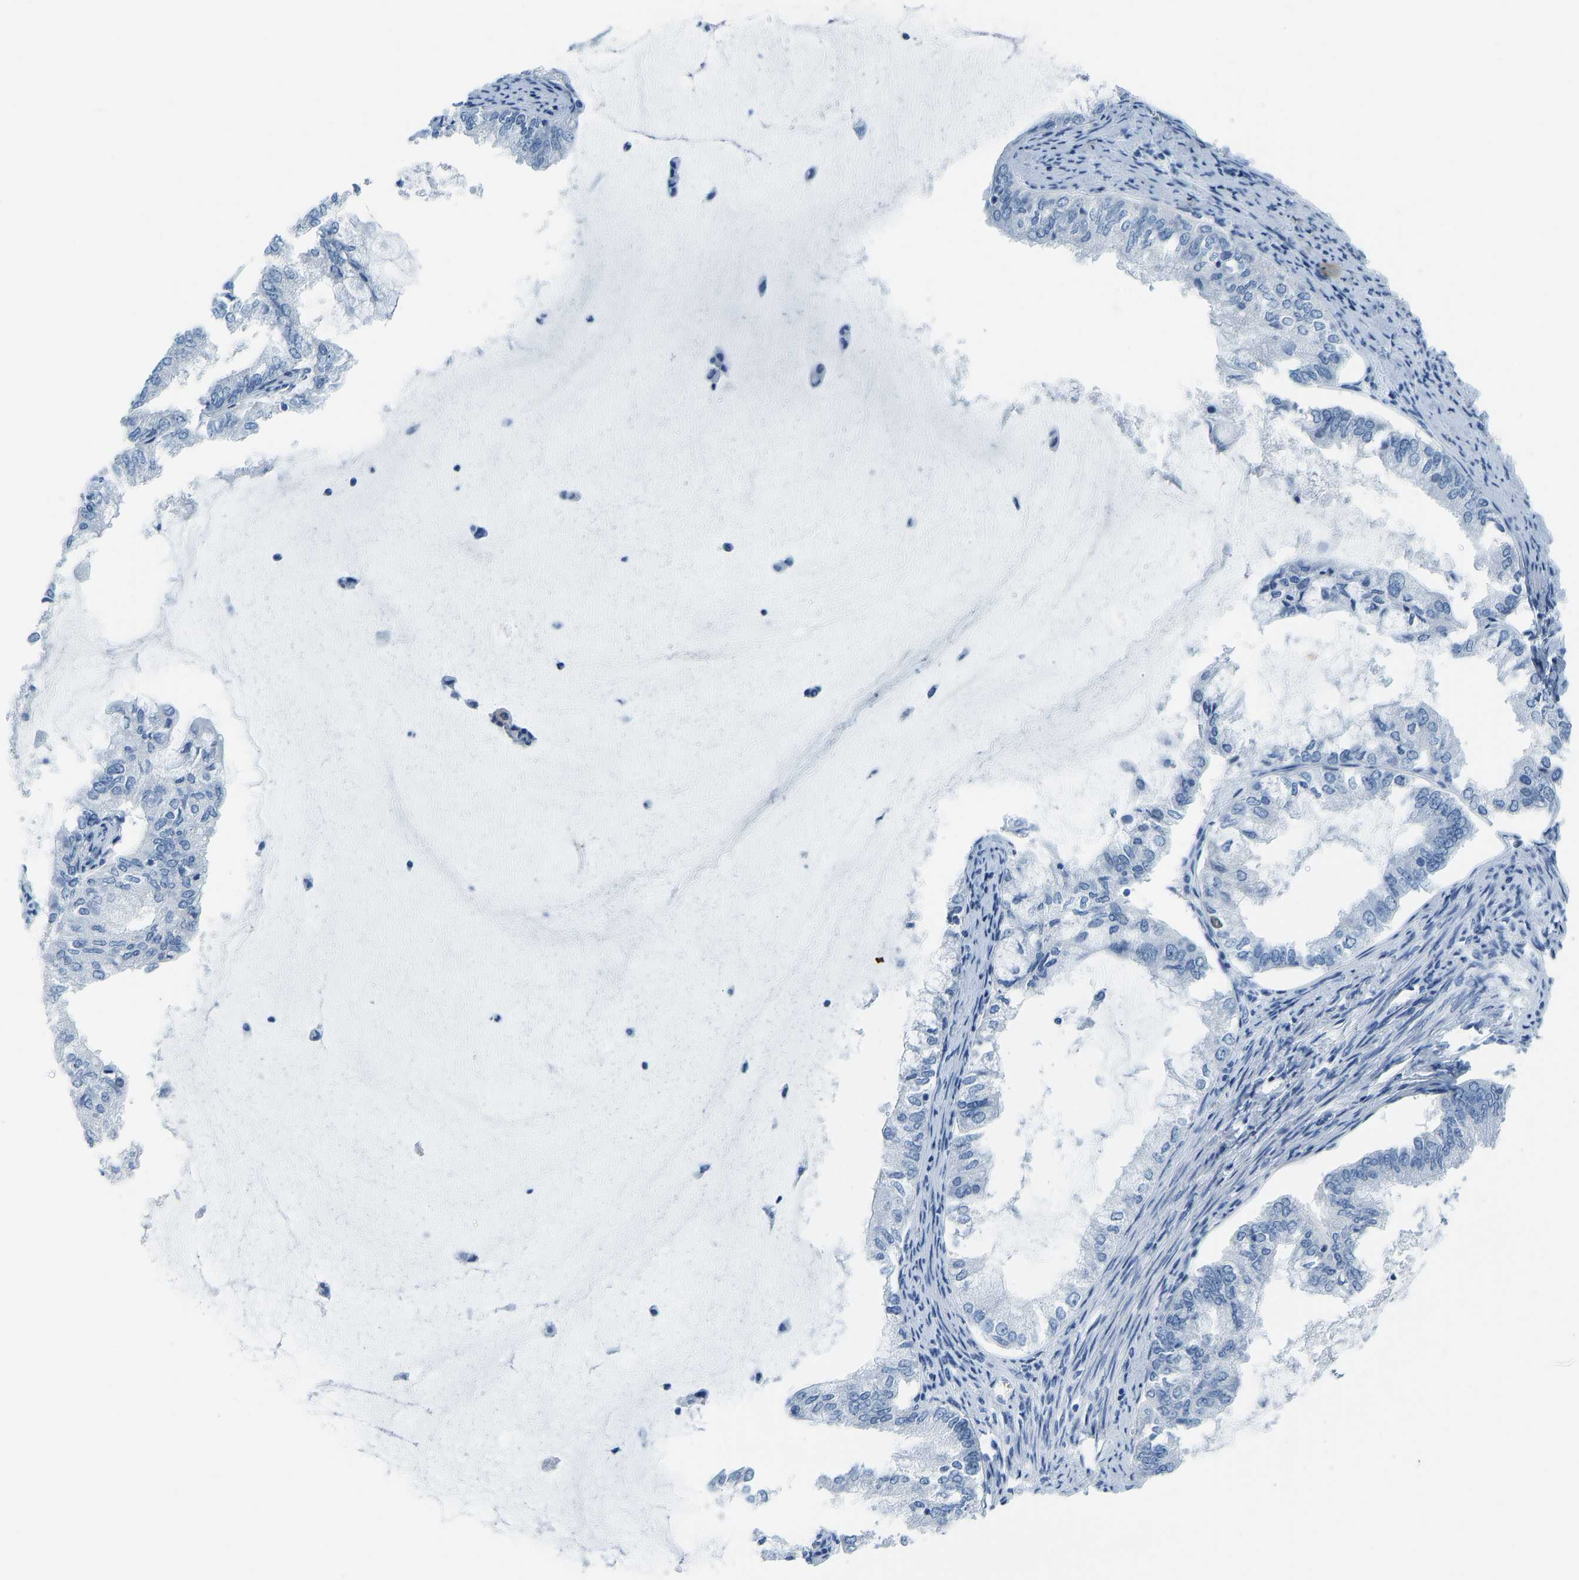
{"staining": {"intensity": "negative", "quantity": "none", "location": "none"}, "tissue": "endometrial cancer", "cell_type": "Tumor cells", "image_type": "cancer", "snomed": [{"axis": "morphology", "description": "Adenocarcinoma, NOS"}, {"axis": "topography", "description": "Endometrium"}], "caption": "Adenocarcinoma (endometrial) stained for a protein using immunohistochemistry shows no expression tumor cells.", "gene": "SERPINB3", "patient": {"sex": "female", "age": 86}}